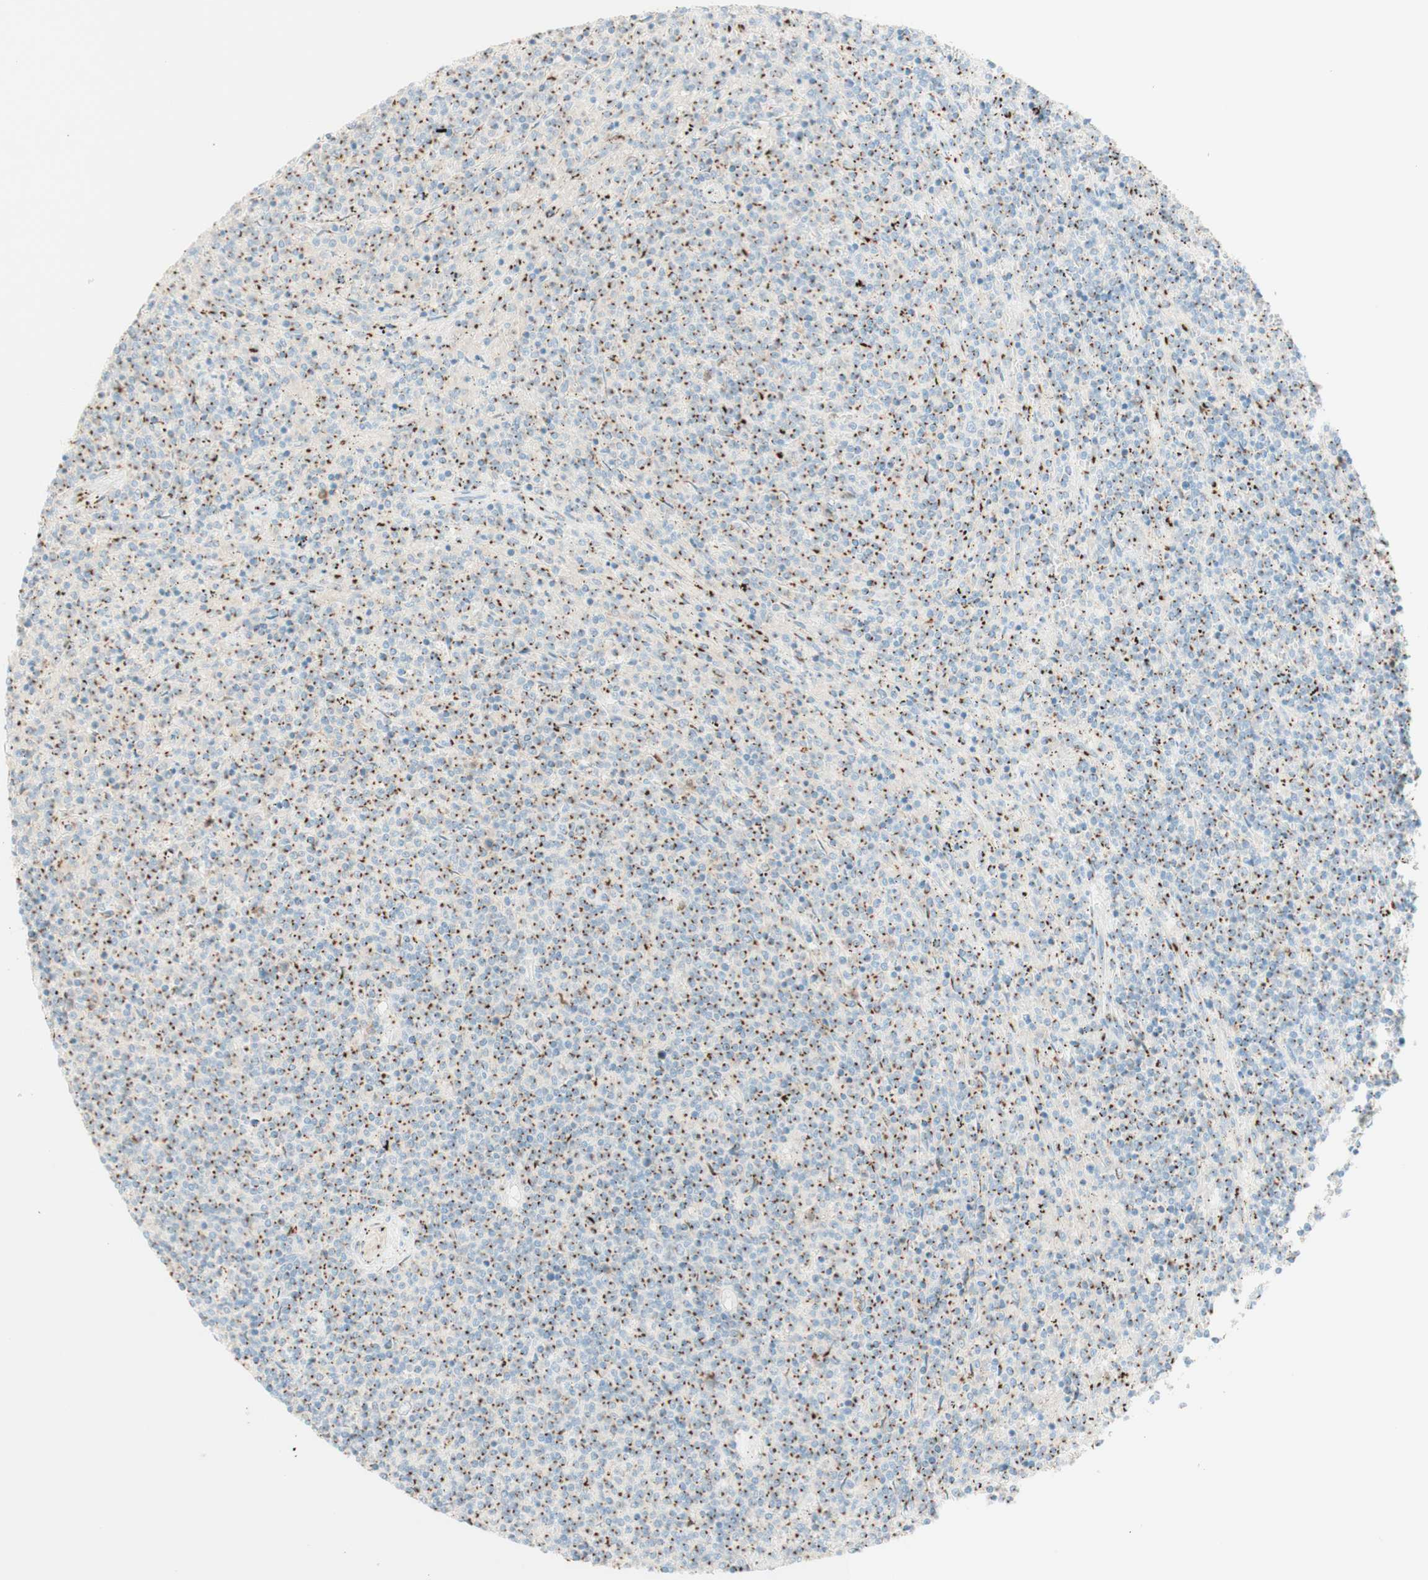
{"staining": {"intensity": "strong", "quantity": "25%-75%", "location": "cytoplasmic/membranous"}, "tissue": "lymphoma", "cell_type": "Tumor cells", "image_type": "cancer", "snomed": [{"axis": "morphology", "description": "Malignant lymphoma, non-Hodgkin's type, Low grade"}, {"axis": "topography", "description": "Spleen"}], "caption": "A brown stain shows strong cytoplasmic/membranous expression of a protein in human low-grade malignant lymphoma, non-Hodgkin's type tumor cells.", "gene": "GOLGB1", "patient": {"sex": "female", "age": 50}}